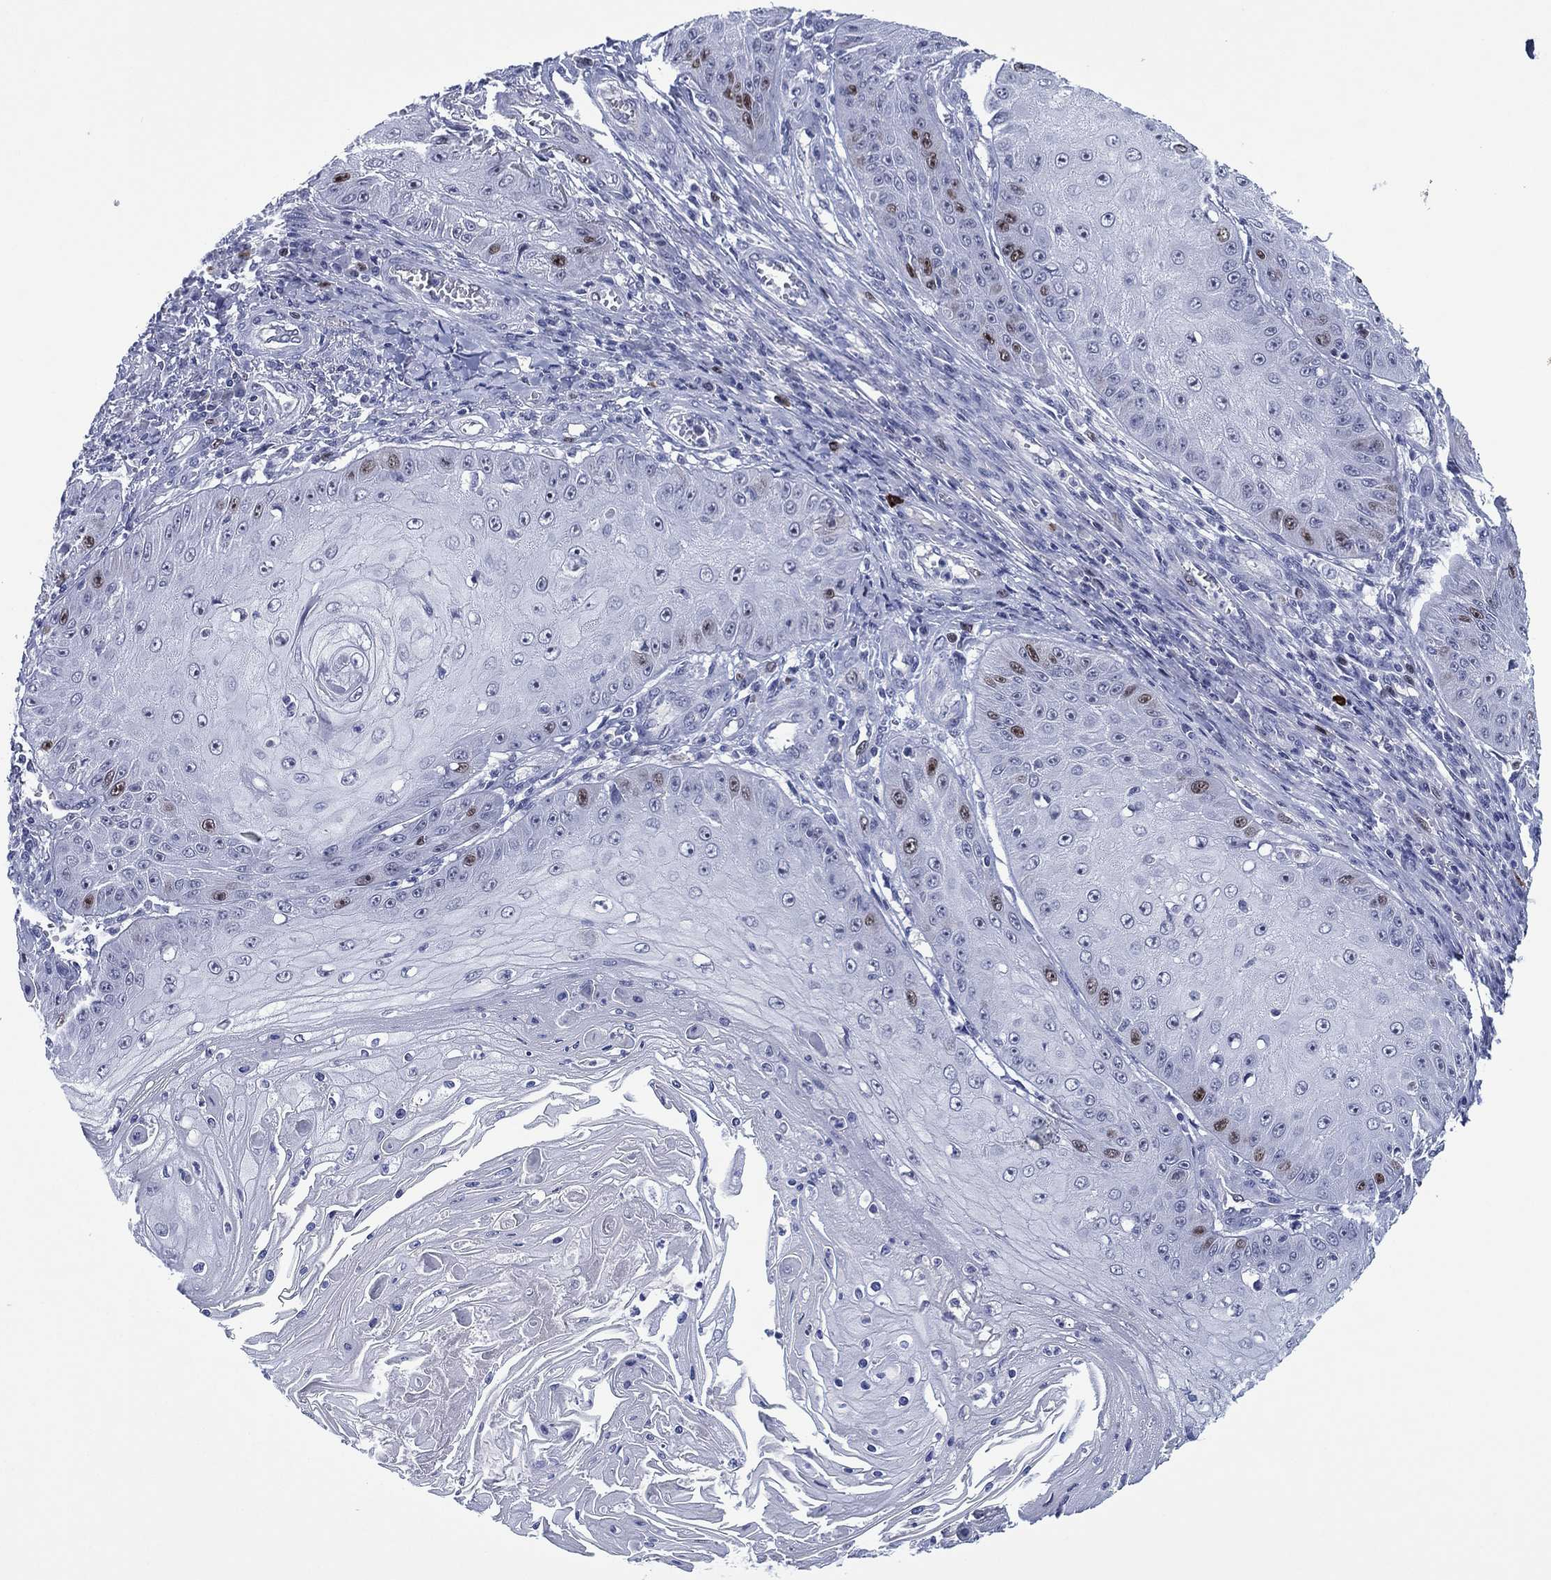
{"staining": {"intensity": "strong", "quantity": "<25%", "location": "nuclear"}, "tissue": "skin cancer", "cell_type": "Tumor cells", "image_type": "cancer", "snomed": [{"axis": "morphology", "description": "Squamous cell carcinoma, NOS"}, {"axis": "topography", "description": "Skin"}], "caption": "This image displays immunohistochemistry staining of skin cancer (squamous cell carcinoma), with medium strong nuclear expression in about <25% of tumor cells.", "gene": "GATA6", "patient": {"sex": "male", "age": 70}}